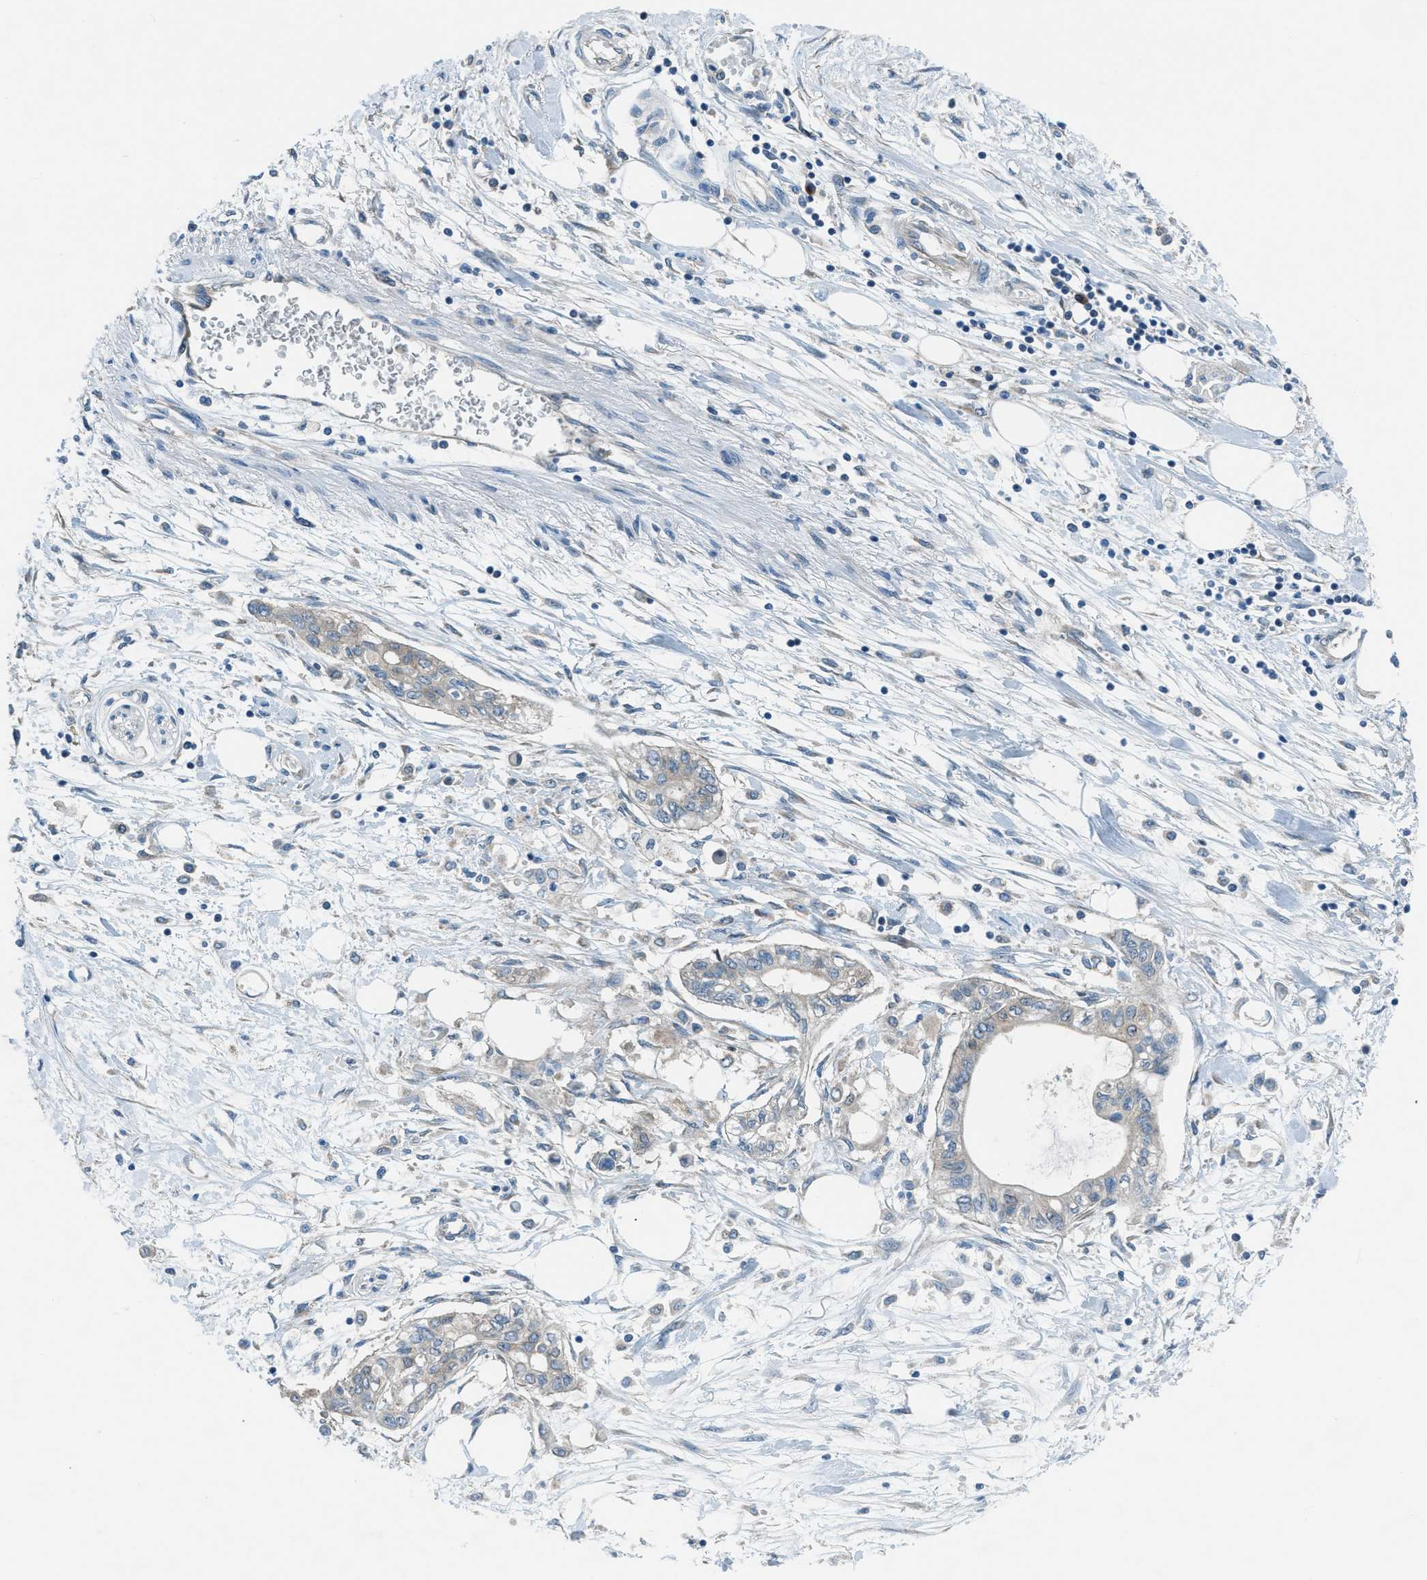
{"staining": {"intensity": "weak", "quantity": "25%-75%", "location": "cytoplasmic/membranous"}, "tissue": "pancreatic cancer", "cell_type": "Tumor cells", "image_type": "cancer", "snomed": [{"axis": "morphology", "description": "Adenocarcinoma, NOS"}, {"axis": "topography", "description": "Pancreas"}], "caption": "Human pancreatic cancer (adenocarcinoma) stained for a protein (brown) reveals weak cytoplasmic/membranous positive expression in approximately 25%-75% of tumor cells.", "gene": "ARFGAP2", "patient": {"sex": "female", "age": 77}}